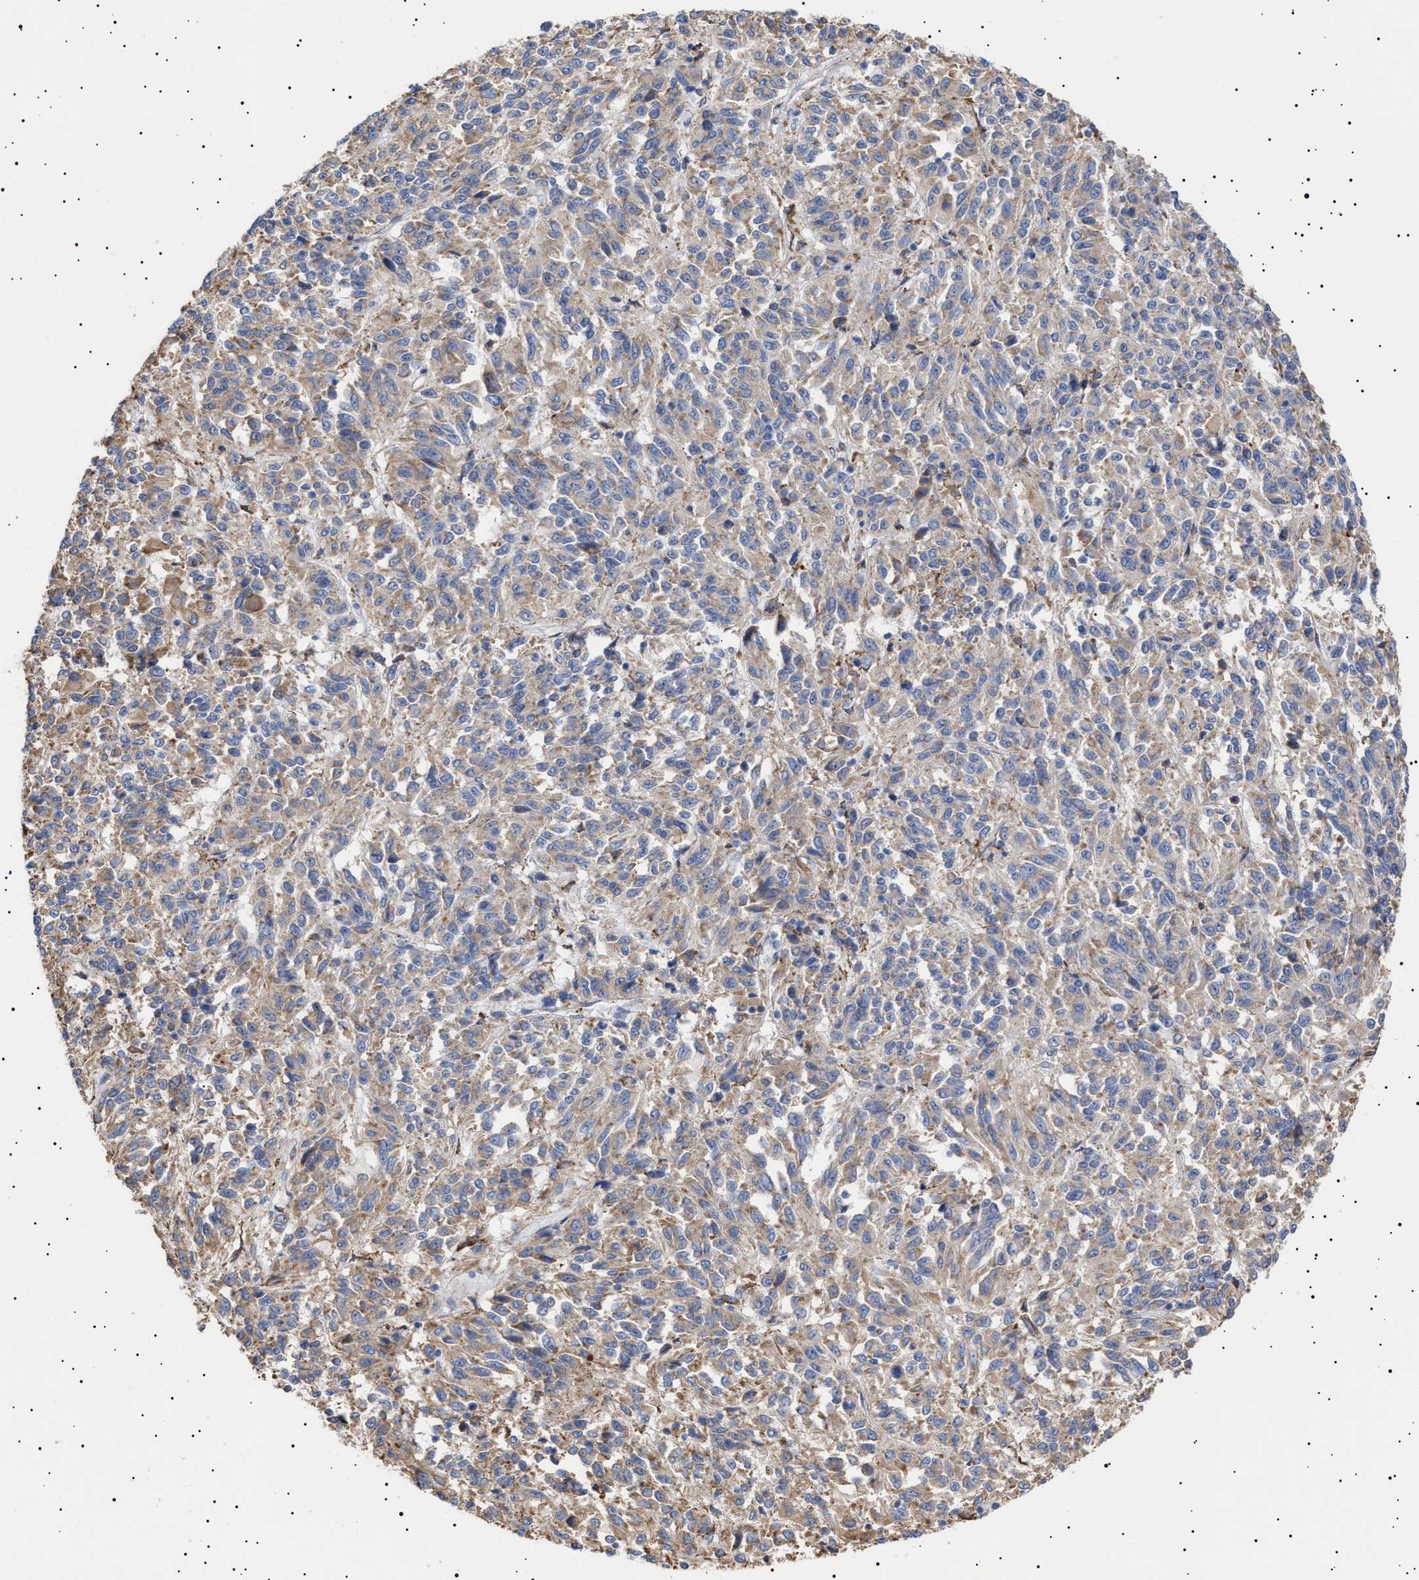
{"staining": {"intensity": "weak", "quantity": "<25%", "location": "cytoplasmic/membranous"}, "tissue": "melanoma", "cell_type": "Tumor cells", "image_type": "cancer", "snomed": [{"axis": "morphology", "description": "Malignant melanoma, Metastatic site"}, {"axis": "topography", "description": "Lung"}], "caption": "Histopathology image shows no significant protein positivity in tumor cells of melanoma.", "gene": "ERCC6L2", "patient": {"sex": "male", "age": 64}}